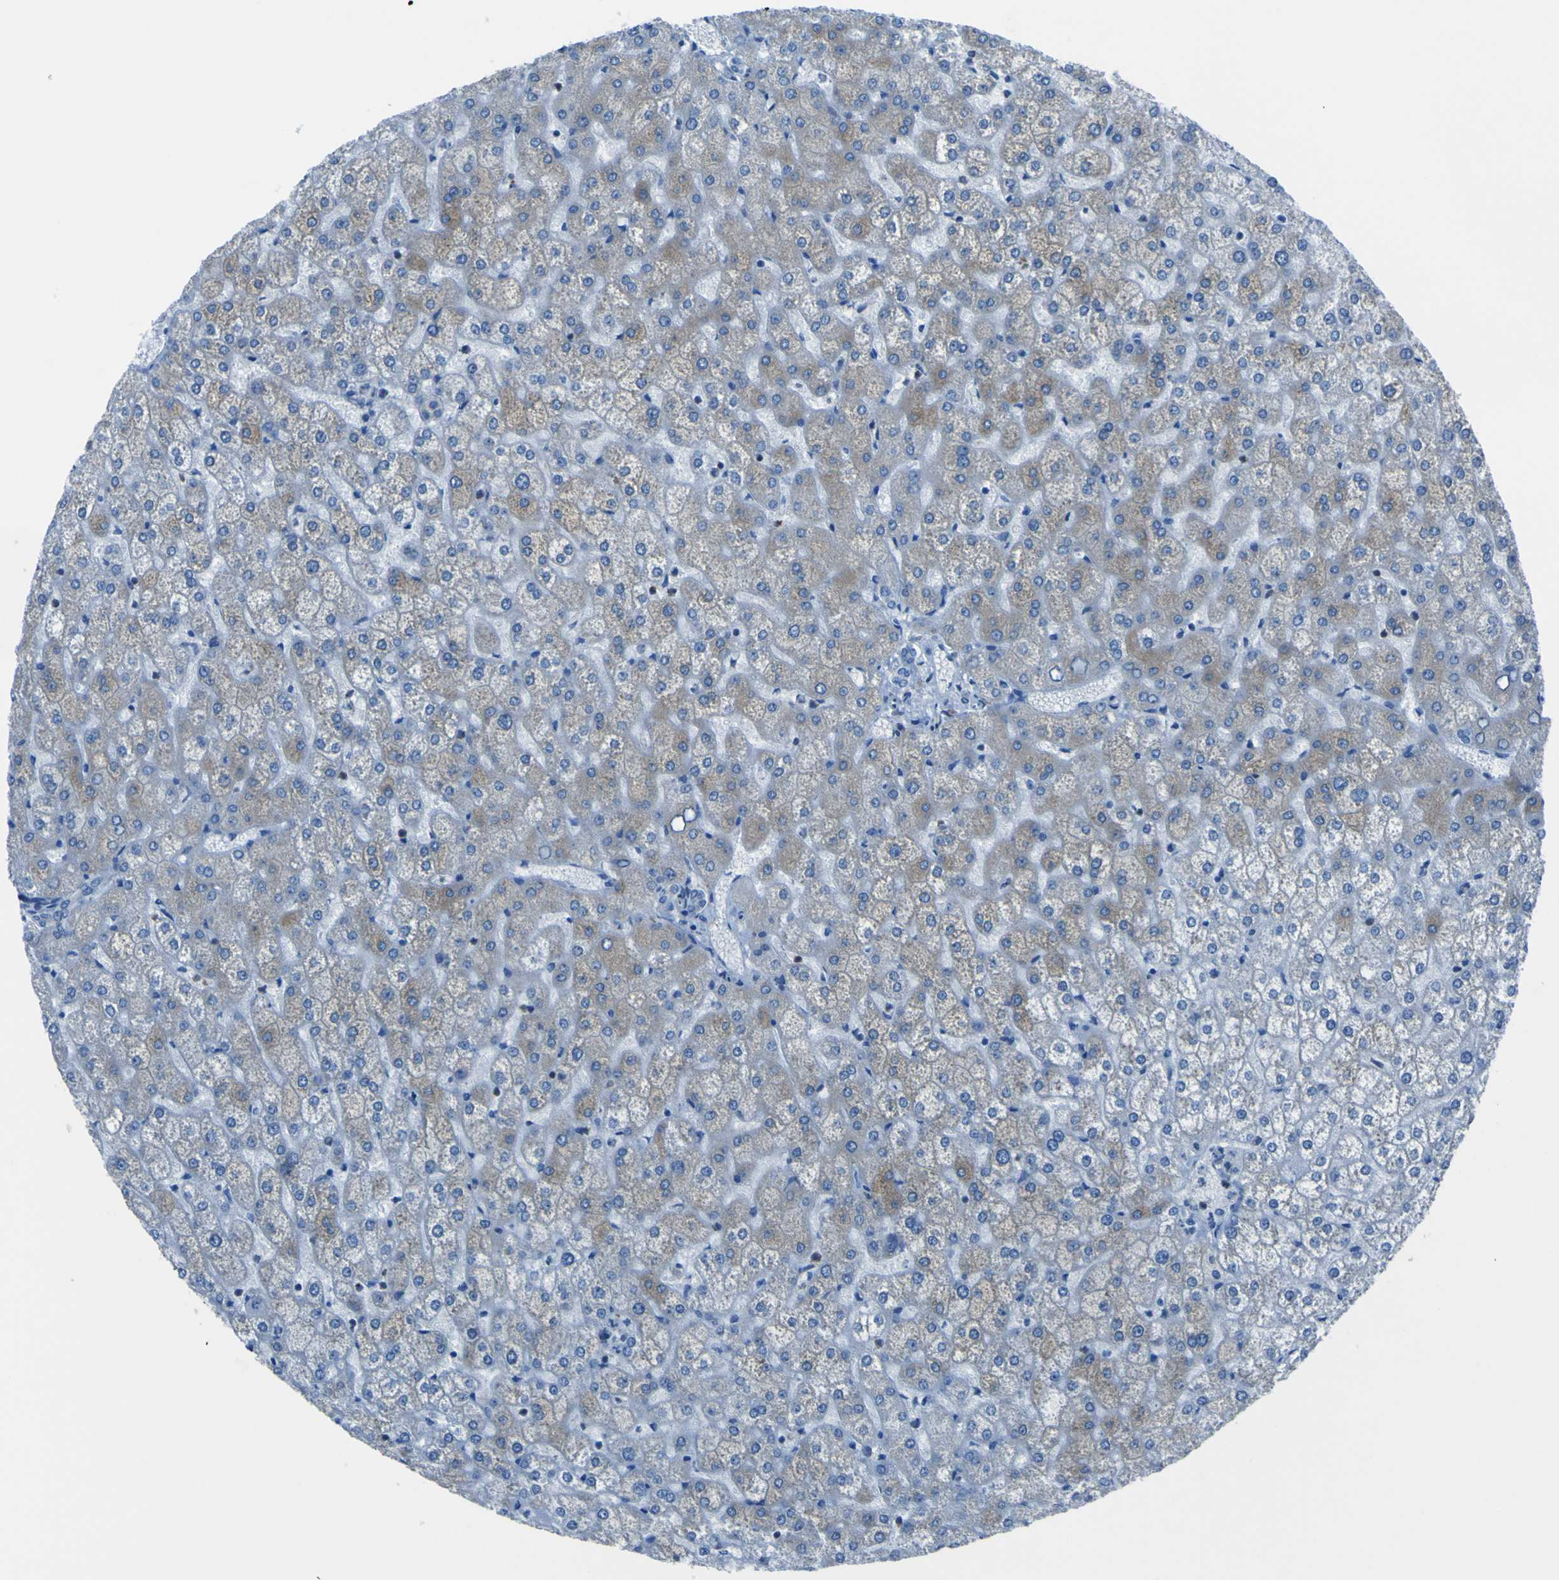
{"staining": {"intensity": "negative", "quantity": "none", "location": "none"}, "tissue": "liver", "cell_type": "Cholangiocytes", "image_type": "normal", "snomed": [{"axis": "morphology", "description": "Normal tissue, NOS"}, {"axis": "topography", "description": "Liver"}], "caption": "Protein analysis of normal liver reveals no significant positivity in cholangiocytes.", "gene": "STIM1", "patient": {"sex": "female", "age": 32}}